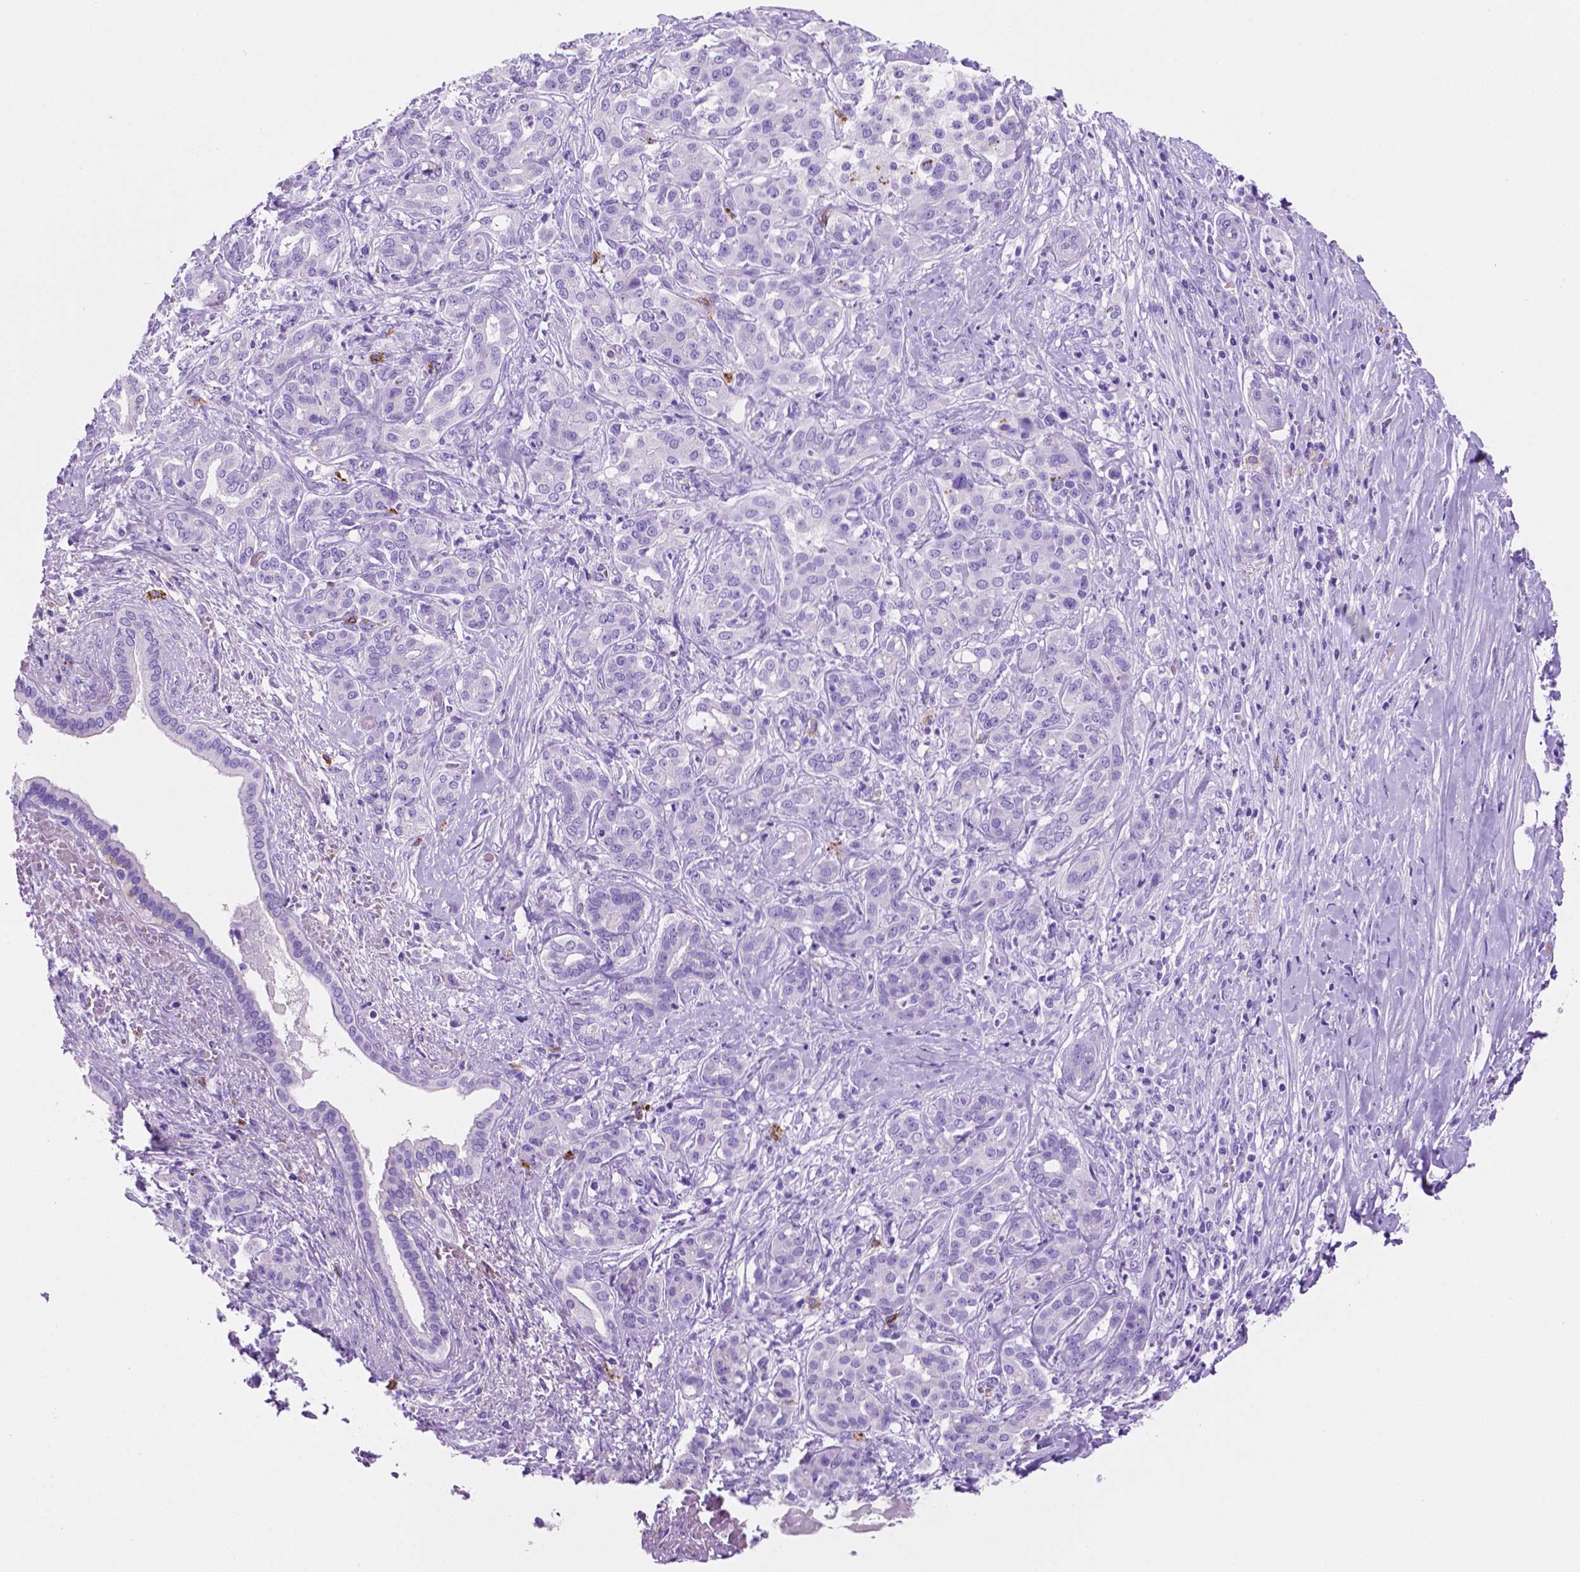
{"staining": {"intensity": "negative", "quantity": "none", "location": "none"}, "tissue": "pancreatic cancer", "cell_type": "Tumor cells", "image_type": "cancer", "snomed": [{"axis": "morphology", "description": "Normal tissue, NOS"}, {"axis": "morphology", "description": "Inflammation, NOS"}, {"axis": "morphology", "description": "Adenocarcinoma, NOS"}, {"axis": "topography", "description": "Pancreas"}], "caption": "Human pancreatic cancer stained for a protein using IHC shows no staining in tumor cells.", "gene": "FOXB2", "patient": {"sex": "male", "age": 57}}